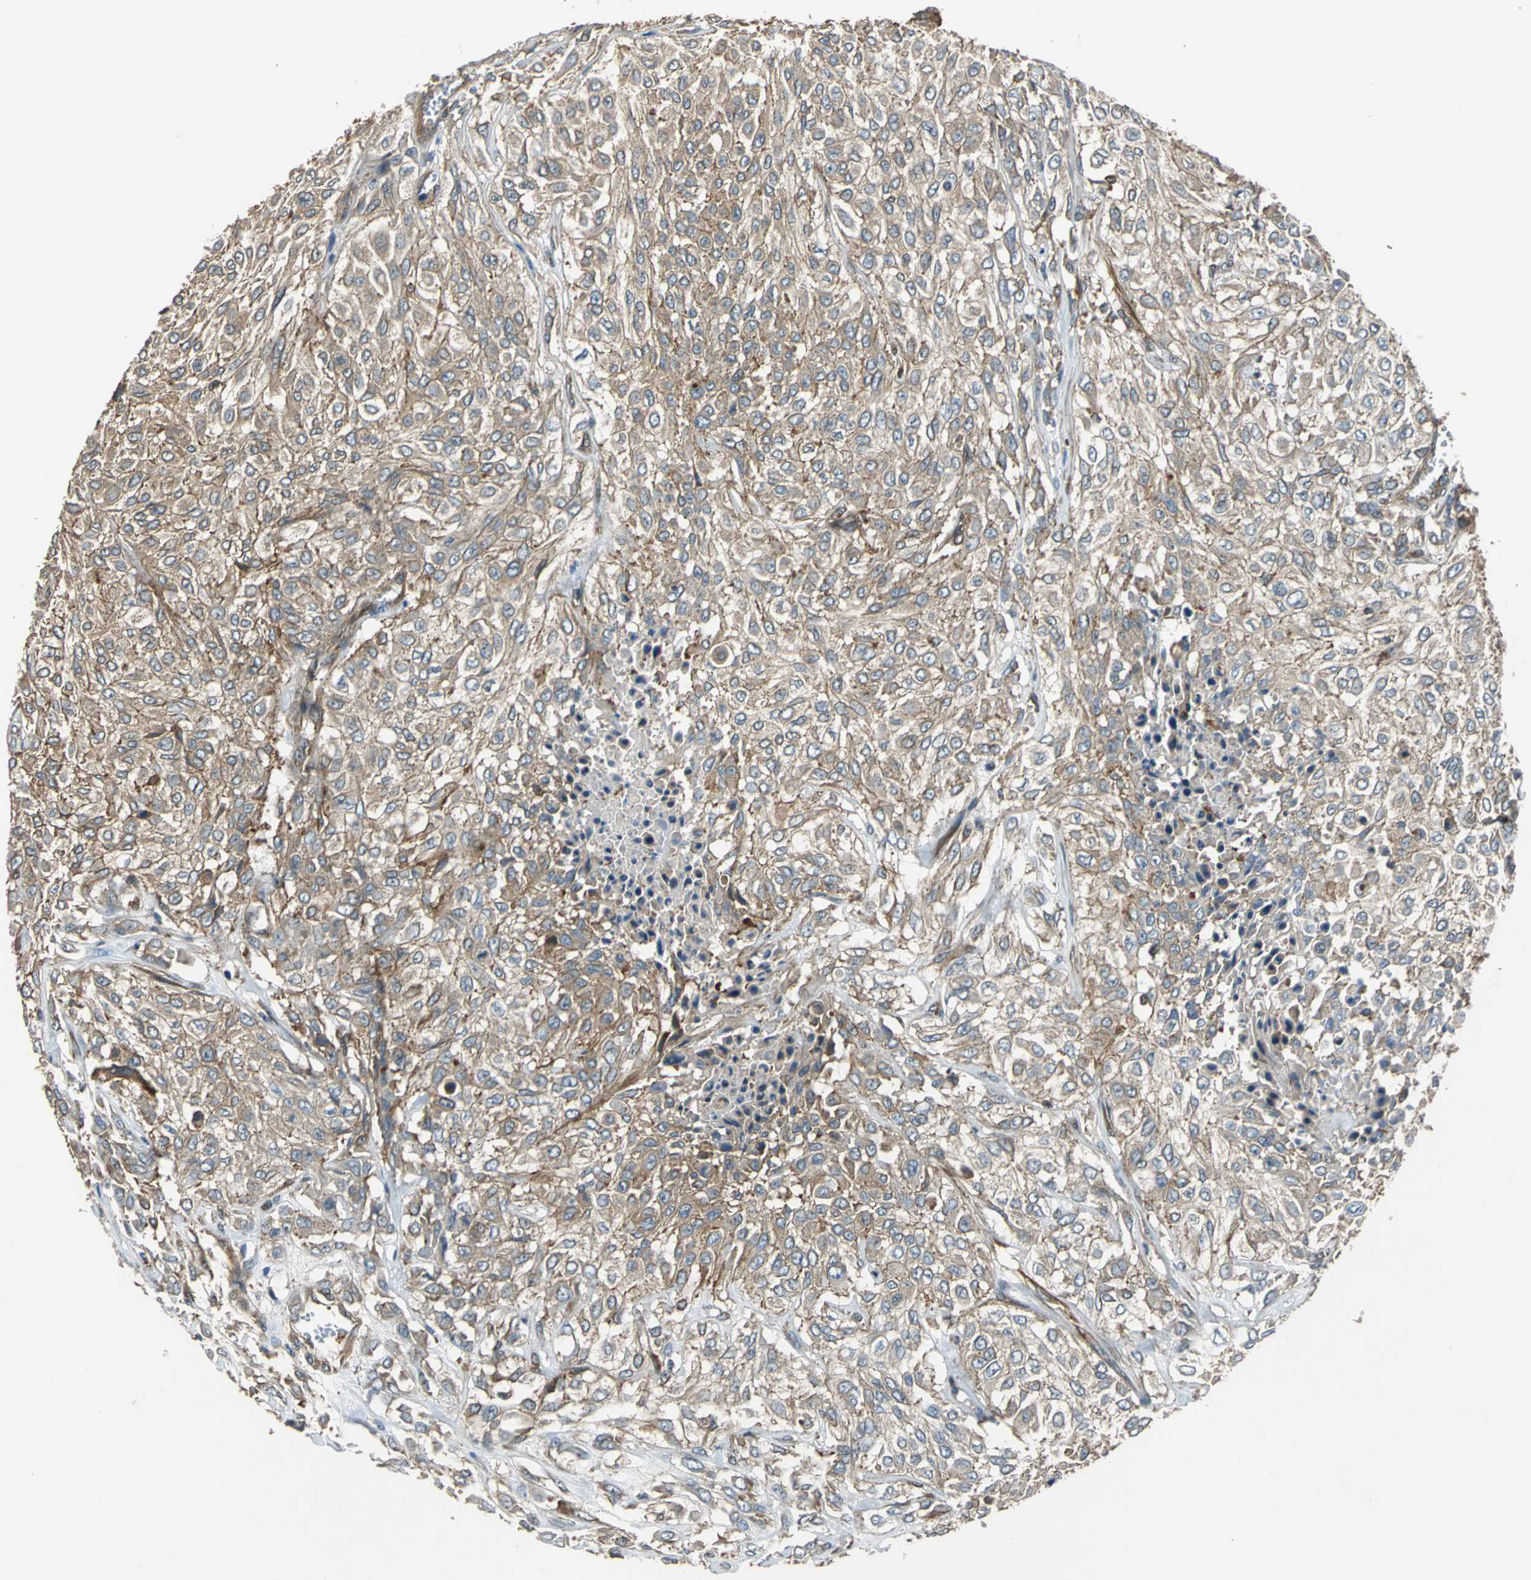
{"staining": {"intensity": "moderate", "quantity": ">75%", "location": "cytoplasmic/membranous"}, "tissue": "urothelial cancer", "cell_type": "Tumor cells", "image_type": "cancer", "snomed": [{"axis": "morphology", "description": "Urothelial carcinoma, High grade"}, {"axis": "topography", "description": "Urinary bladder"}], "caption": "Urothelial cancer was stained to show a protein in brown. There is medium levels of moderate cytoplasmic/membranous positivity in about >75% of tumor cells. The staining is performed using DAB brown chromogen to label protein expression. The nuclei are counter-stained blue using hematoxylin.", "gene": "PARVA", "patient": {"sex": "male", "age": 57}}